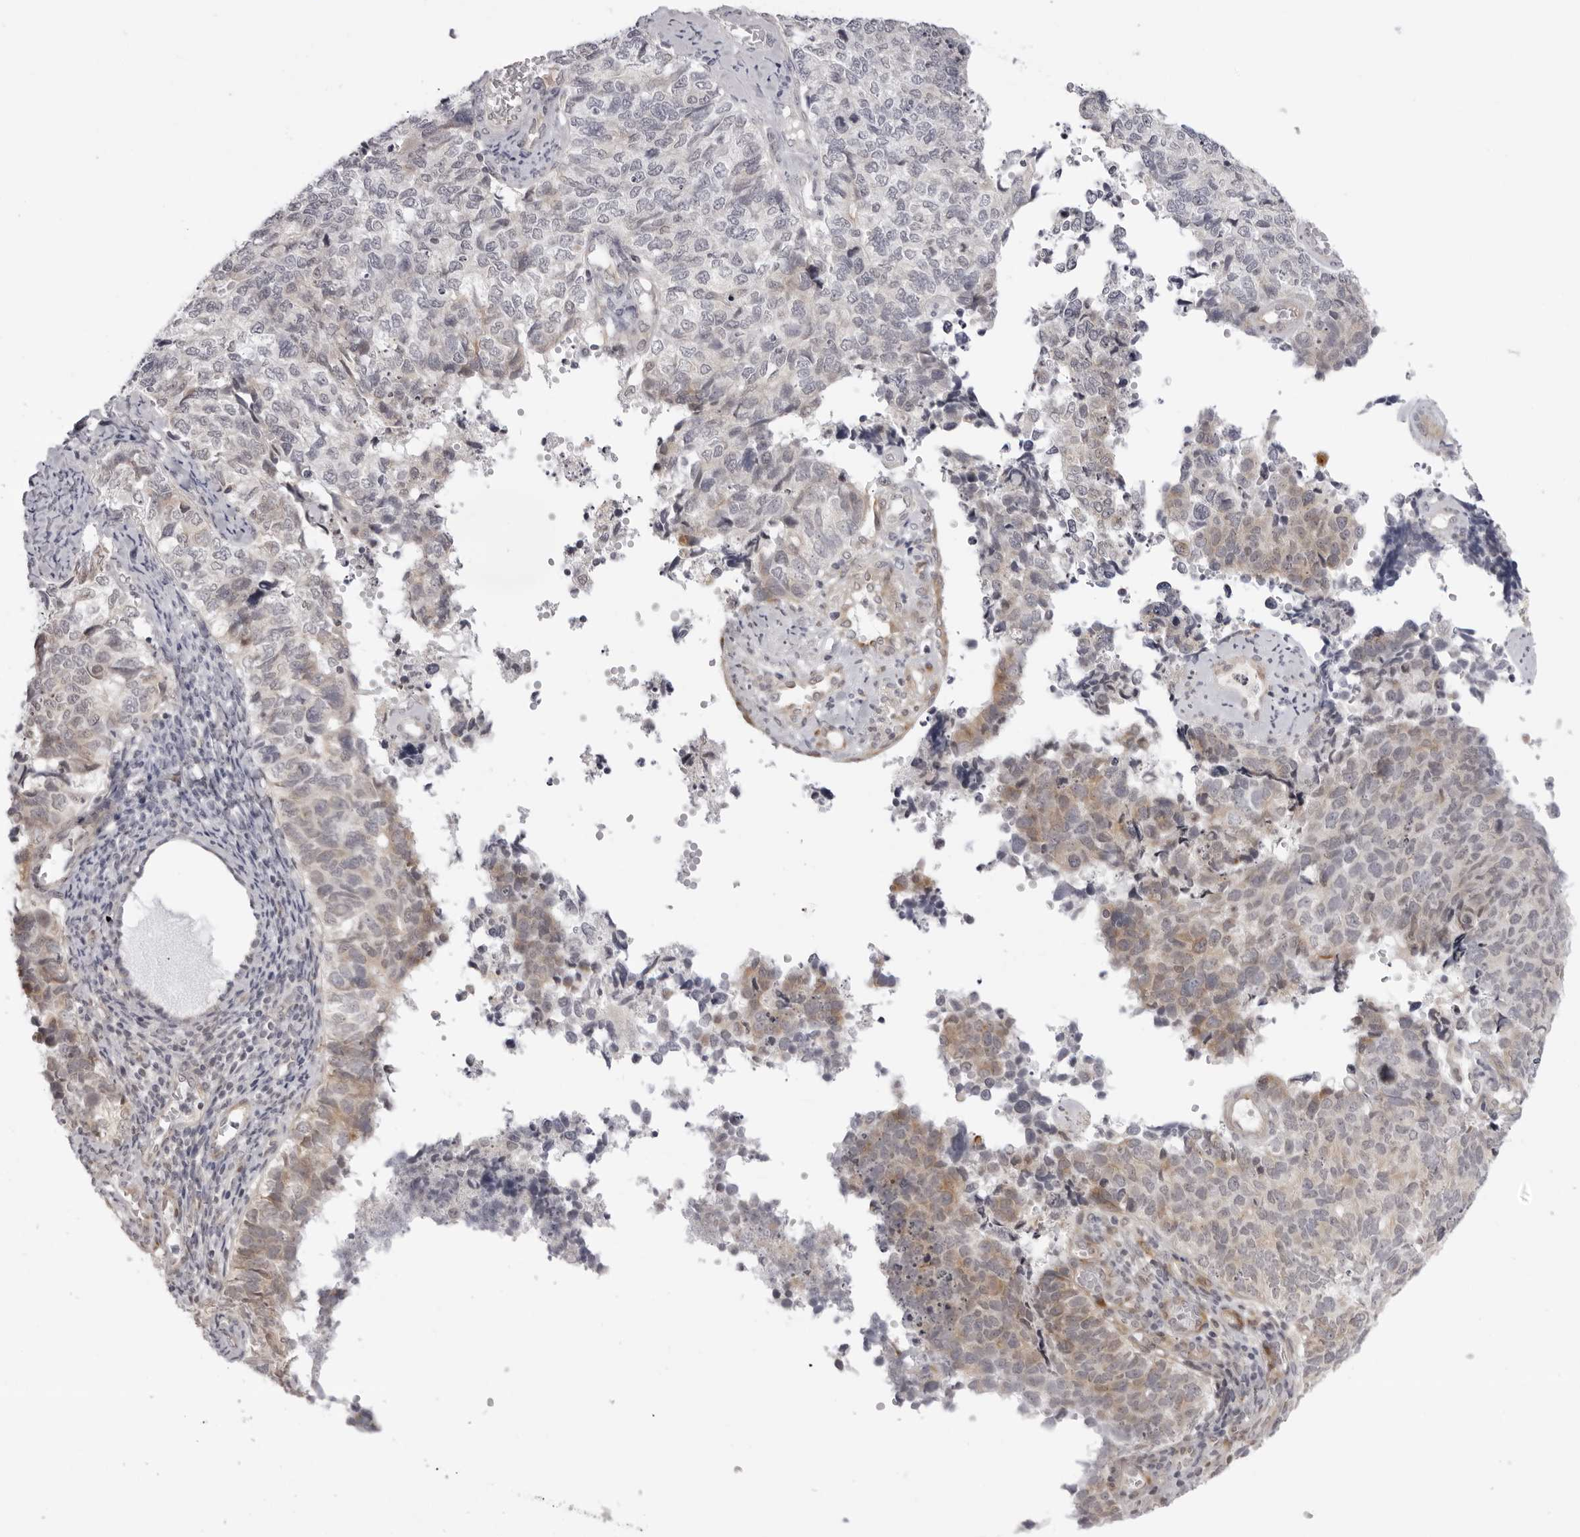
{"staining": {"intensity": "moderate", "quantity": "<25%", "location": "cytoplasmic/membranous"}, "tissue": "cervical cancer", "cell_type": "Tumor cells", "image_type": "cancer", "snomed": [{"axis": "morphology", "description": "Squamous cell carcinoma, NOS"}, {"axis": "topography", "description": "Cervix"}], "caption": "Immunohistochemistry of cervical cancer exhibits low levels of moderate cytoplasmic/membranous expression in about <25% of tumor cells. (Brightfield microscopy of DAB IHC at high magnification).", "gene": "SUGCT", "patient": {"sex": "female", "age": 63}}